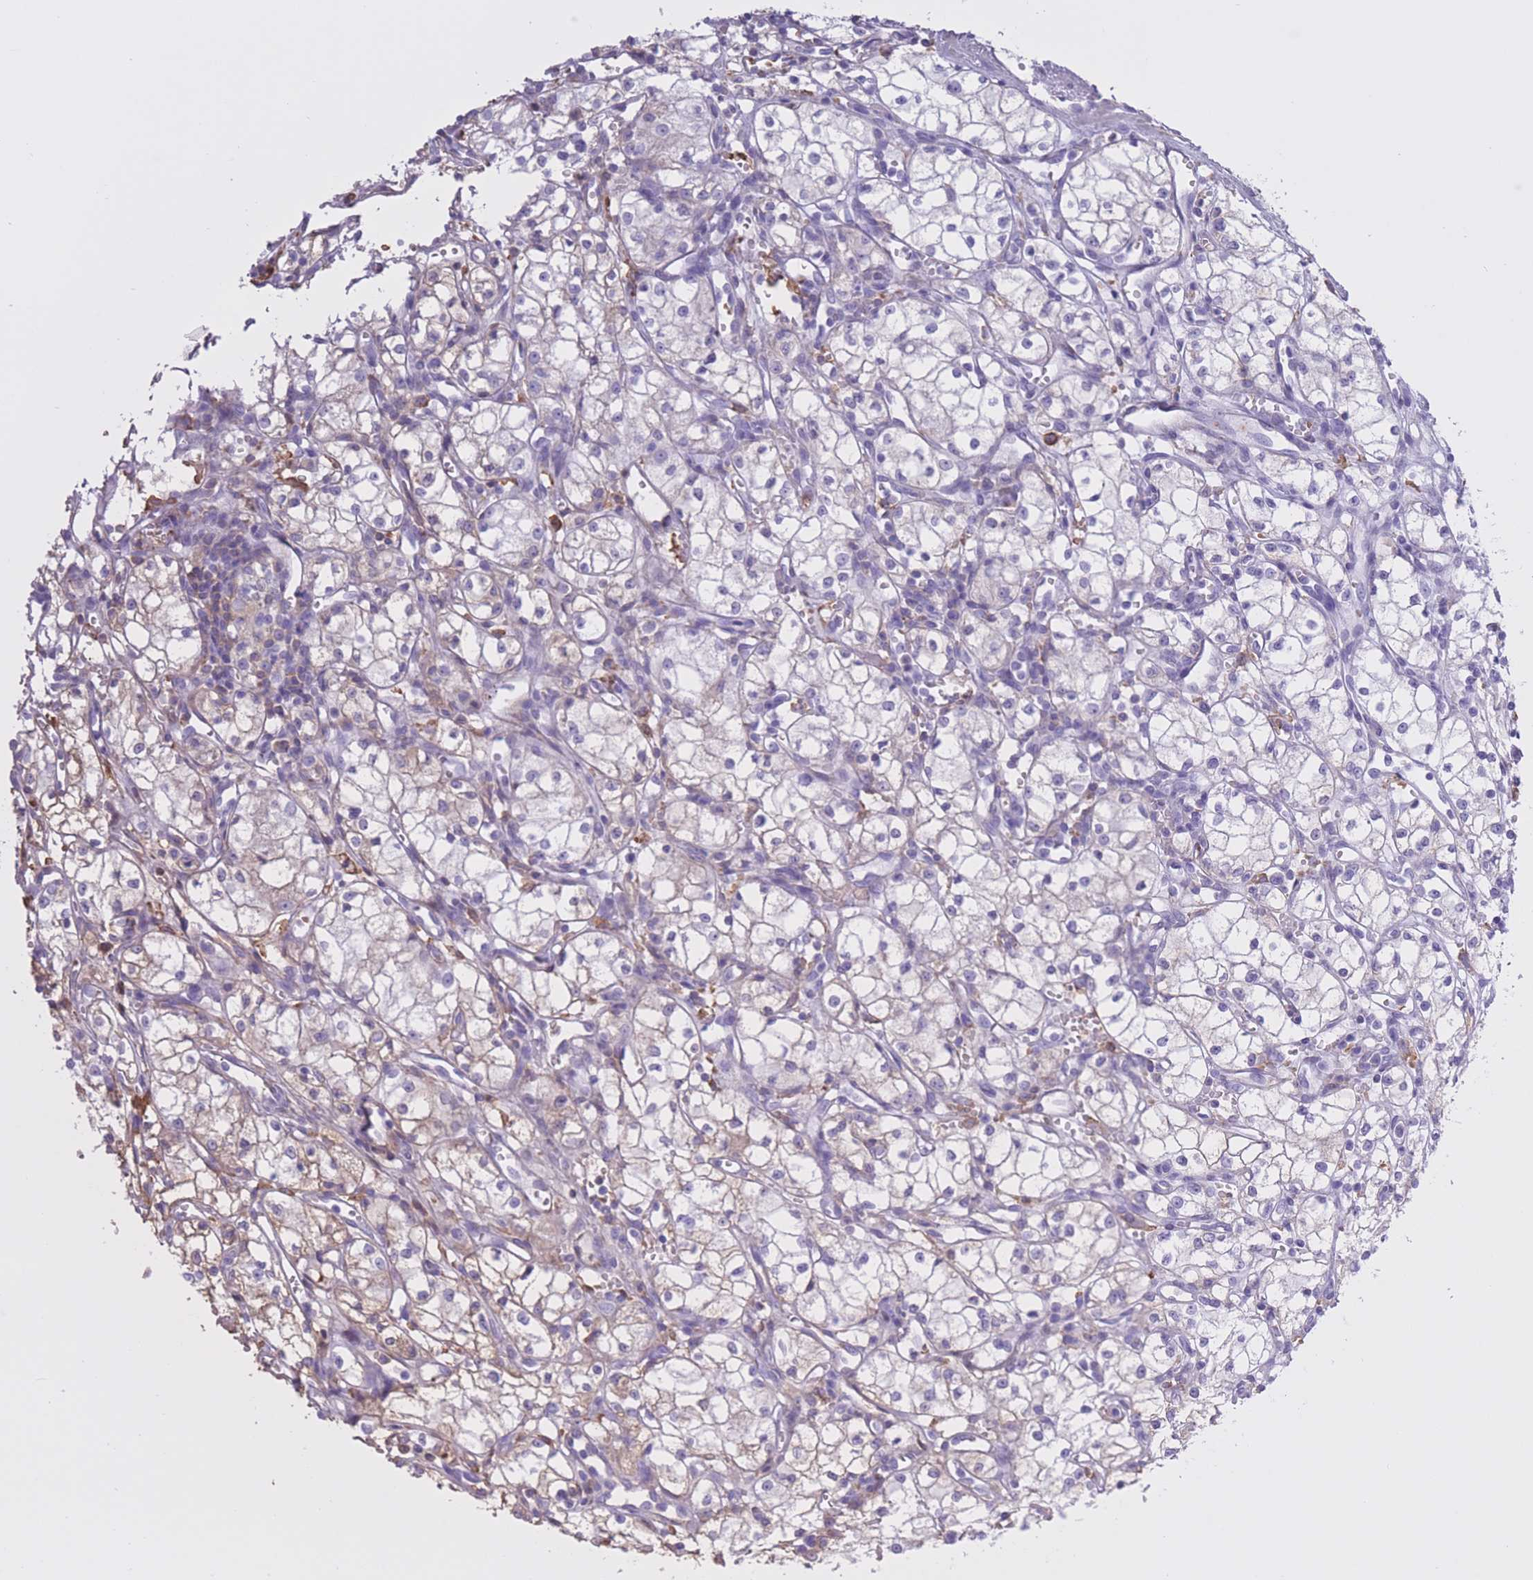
{"staining": {"intensity": "negative", "quantity": "none", "location": "none"}, "tissue": "renal cancer", "cell_type": "Tumor cells", "image_type": "cancer", "snomed": [{"axis": "morphology", "description": "Adenocarcinoma, NOS"}, {"axis": "topography", "description": "Kidney"}], "caption": "Renal adenocarcinoma was stained to show a protein in brown. There is no significant positivity in tumor cells. (IHC, brightfield microscopy, high magnification).", "gene": "AP3S2", "patient": {"sex": "male", "age": 59}}